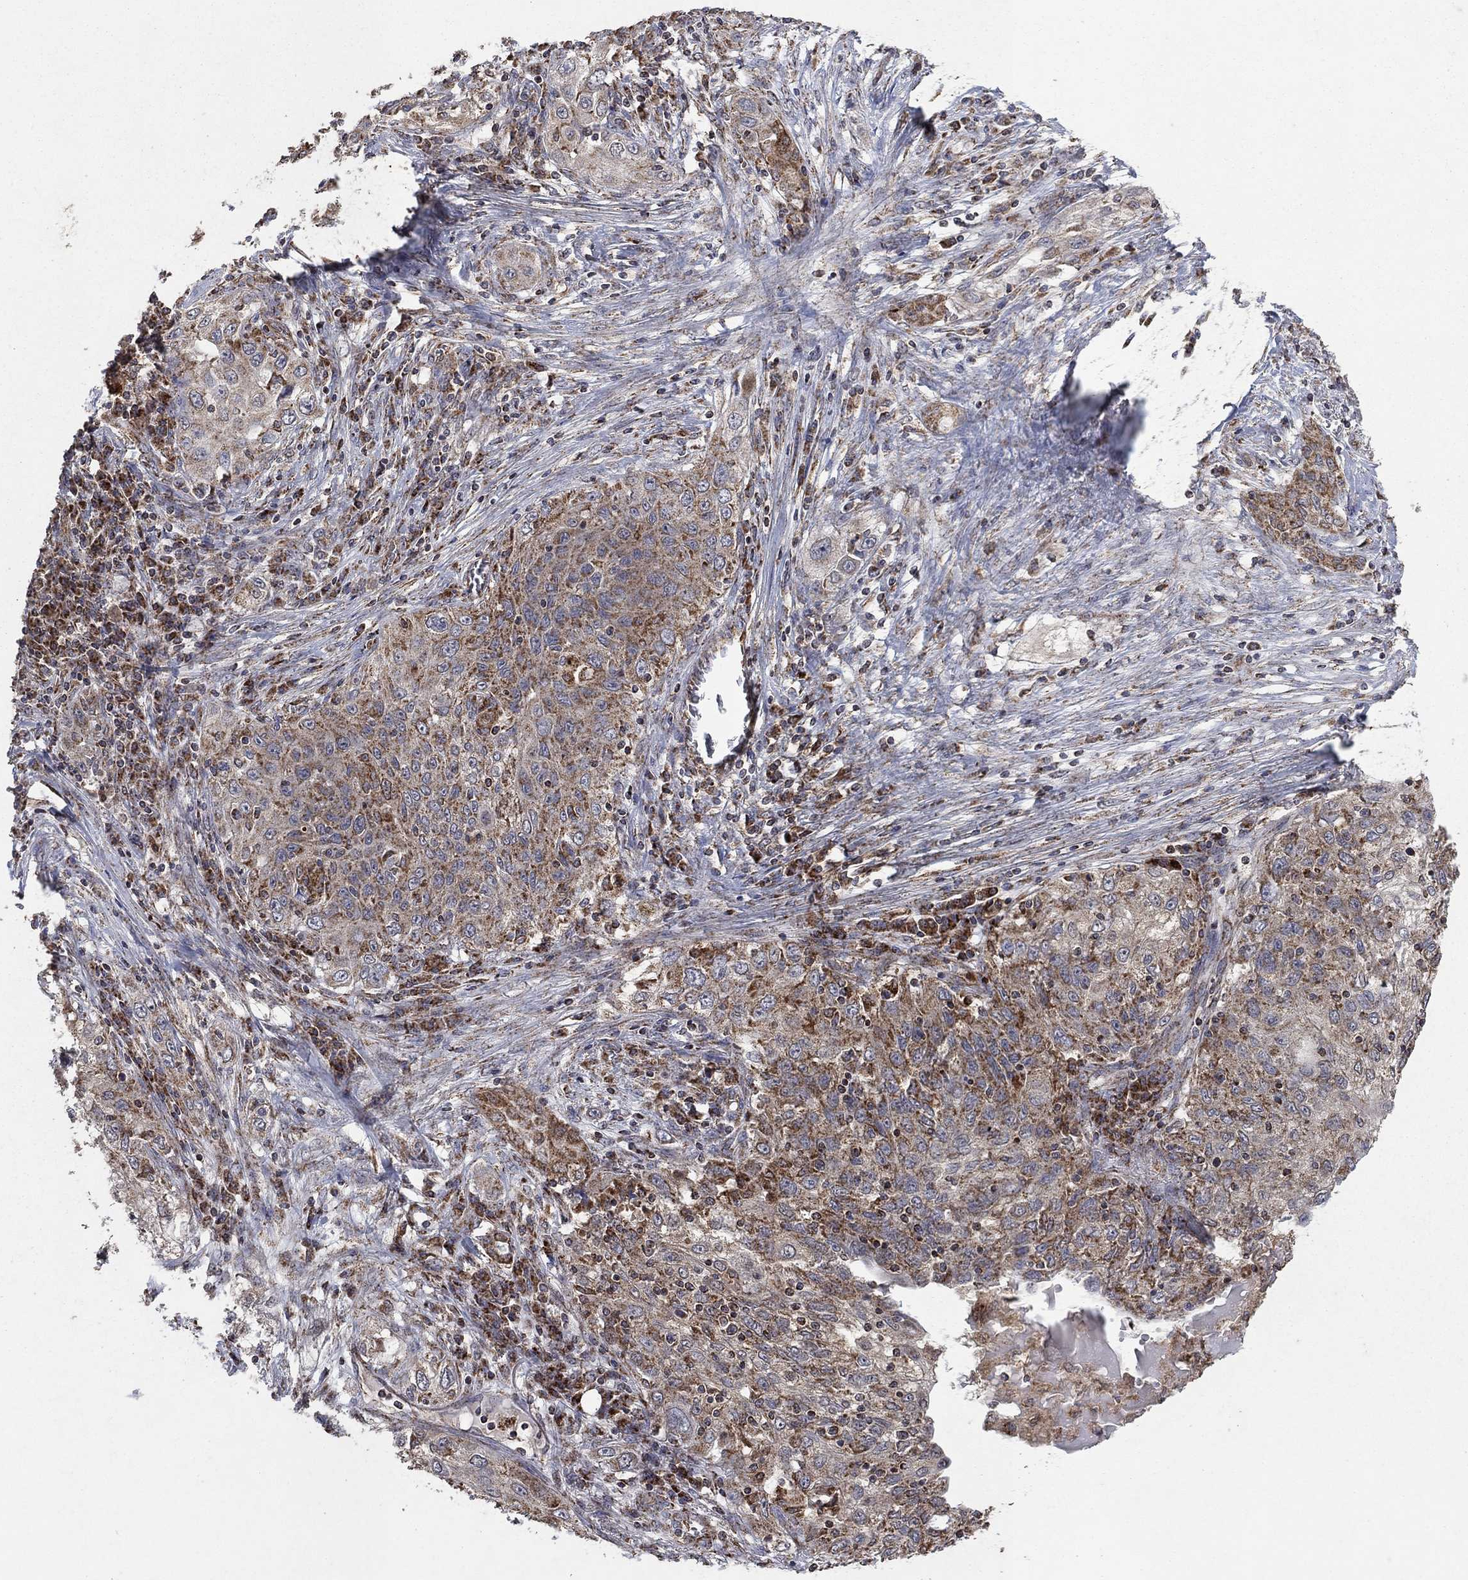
{"staining": {"intensity": "moderate", "quantity": "<25%", "location": "cytoplasmic/membranous"}, "tissue": "lung cancer", "cell_type": "Tumor cells", "image_type": "cancer", "snomed": [{"axis": "morphology", "description": "Squamous cell carcinoma, NOS"}, {"axis": "topography", "description": "Lung"}], "caption": "This is an image of immunohistochemistry (IHC) staining of lung cancer (squamous cell carcinoma), which shows moderate staining in the cytoplasmic/membranous of tumor cells.", "gene": "DPH1", "patient": {"sex": "female", "age": 69}}